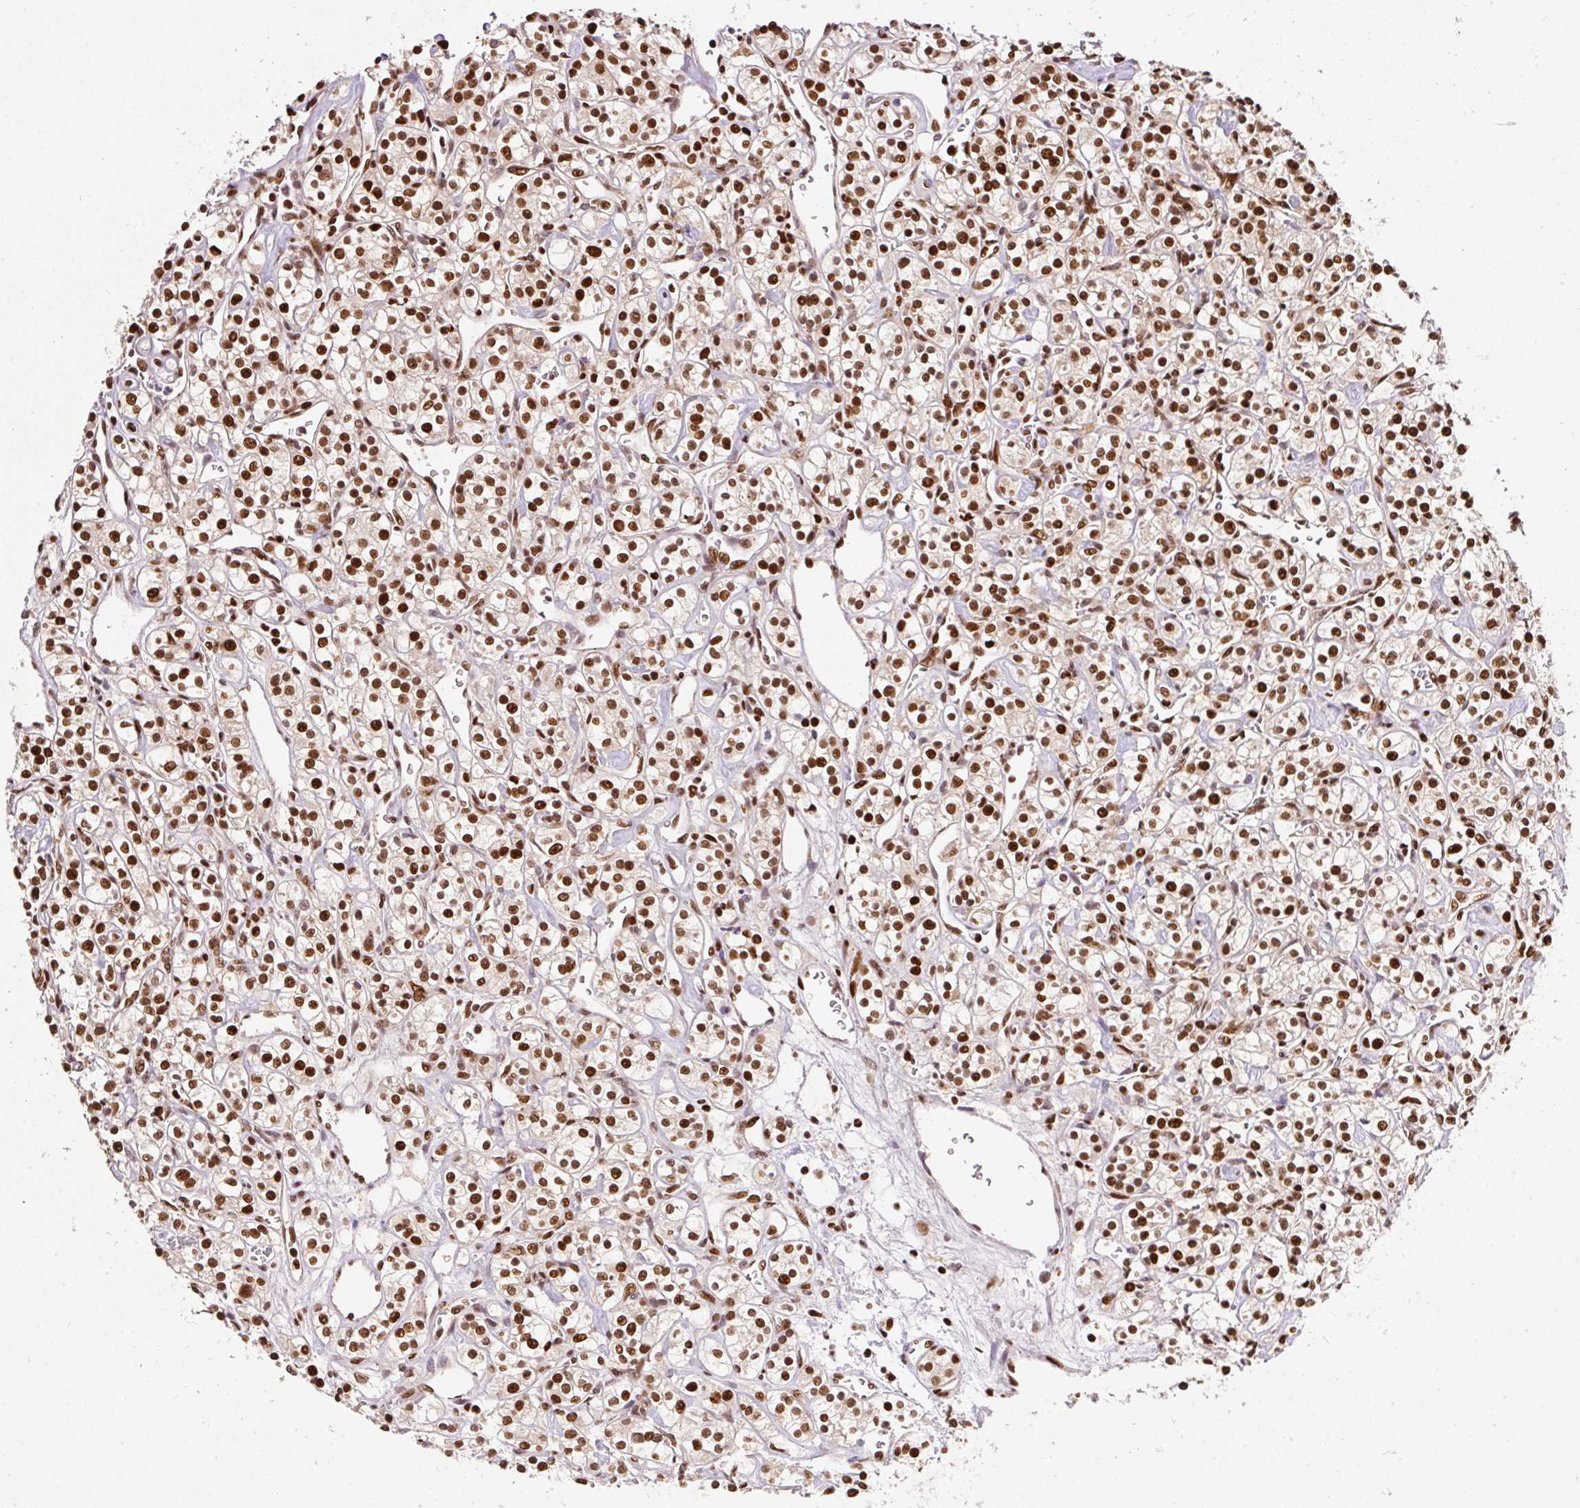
{"staining": {"intensity": "strong", "quantity": ">75%", "location": "nuclear"}, "tissue": "renal cancer", "cell_type": "Tumor cells", "image_type": "cancer", "snomed": [{"axis": "morphology", "description": "Adenocarcinoma, NOS"}, {"axis": "topography", "description": "Kidney"}], "caption": "There is high levels of strong nuclear positivity in tumor cells of renal cancer (adenocarcinoma), as demonstrated by immunohistochemical staining (brown color).", "gene": "GPR139", "patient": {"sex": "male", "age": 77}}